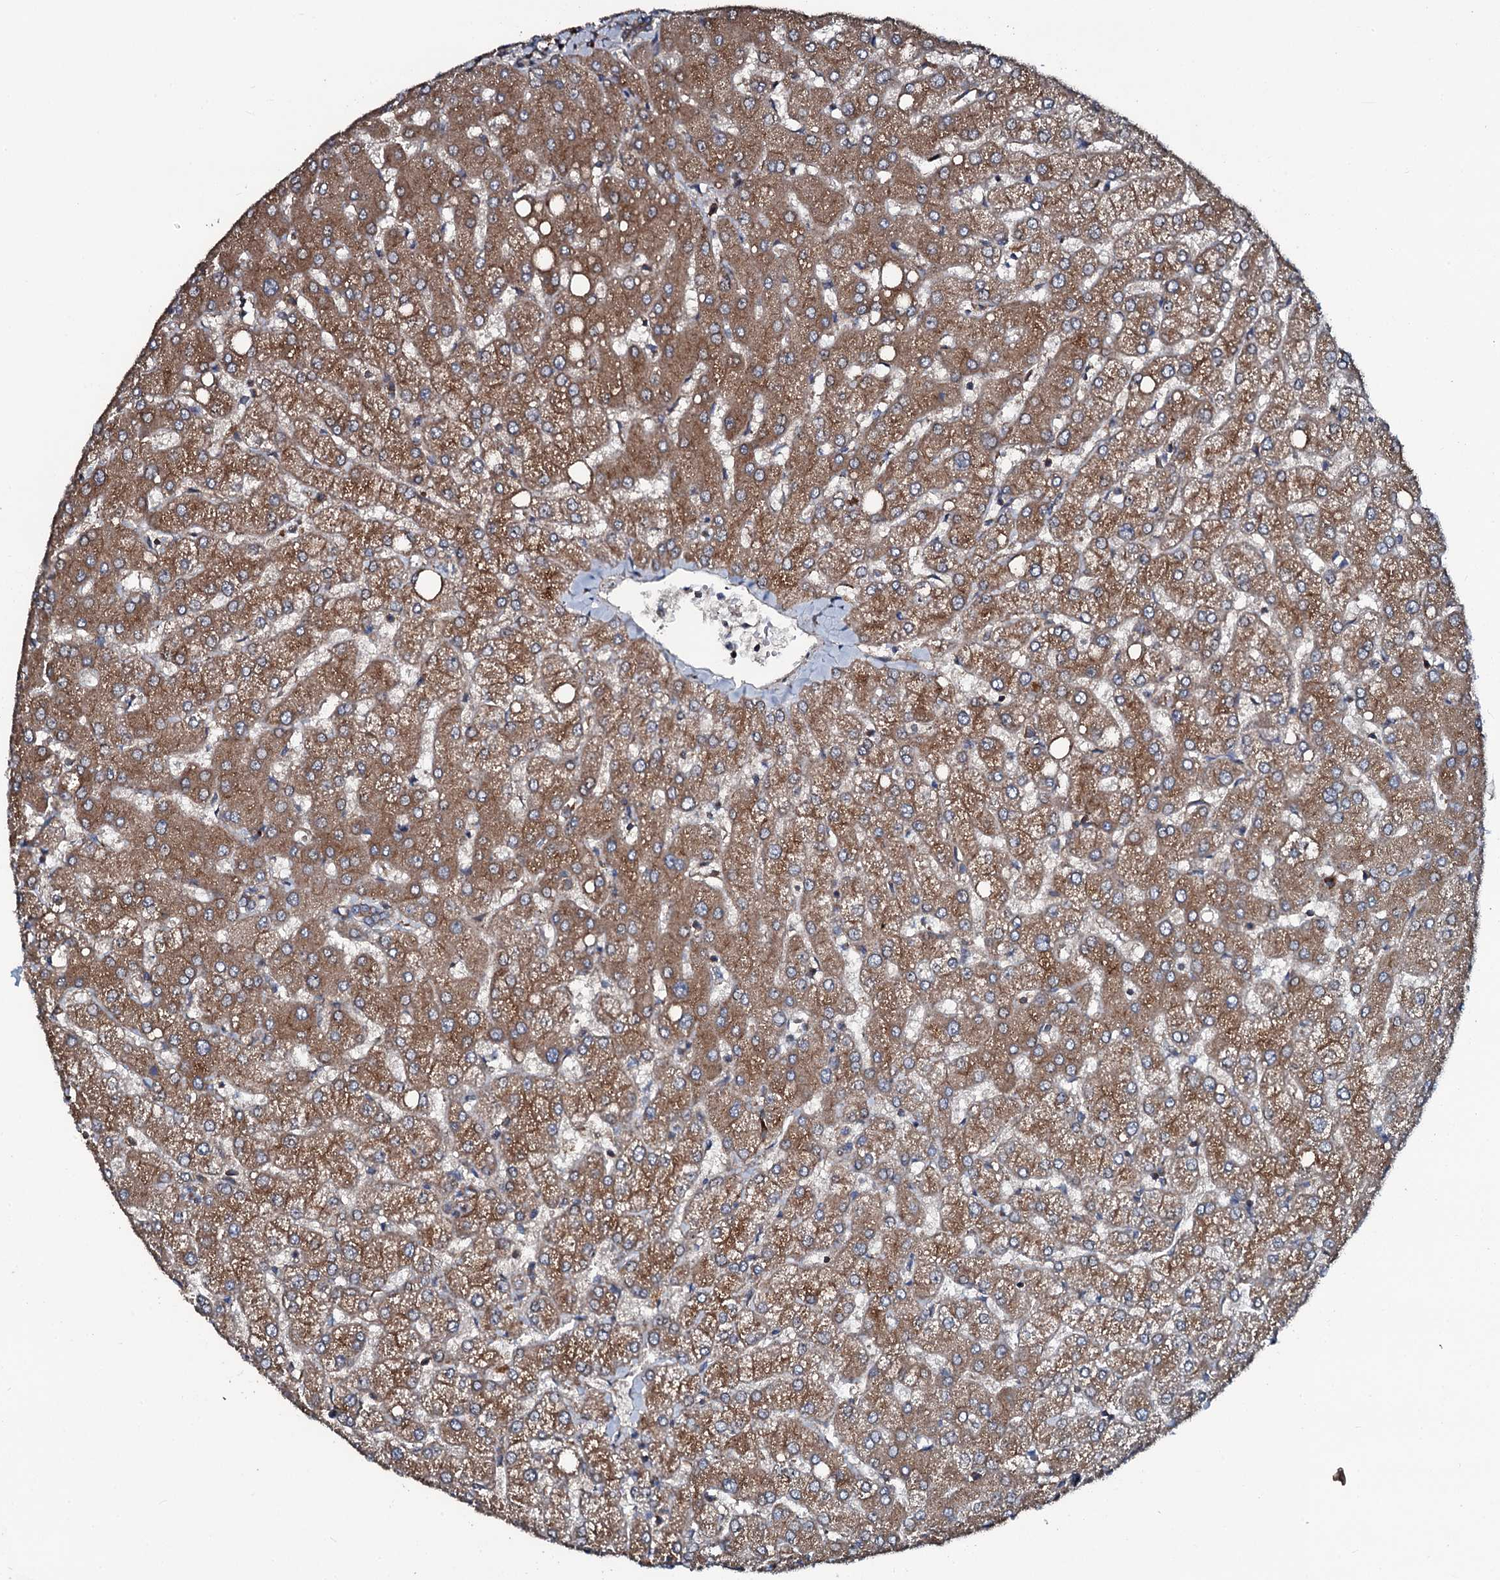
{"staining": {"intensity": "moderate", "quantity": ">75%", "location": "cytoplasmic/membranous"}, "tissue": "liver", "cell_type": "Cholangiocytes", "image_type": "normal", "snomed": [{"axis": "morphology", "description": "Normal tissue, NOS"}, {"axis": "topography", "description": "Liver"}], "caption": "This histopathology image shows unremarkable liver stained with immunohistochemistry to label a protein in brown. The cytoplasmic/membranous of cholangiocytes show moderate positivity for the protein. Nuclei are counter-stained blue.", "gene": "USPL1", "patient": {"sex": "female", "age": 54}}